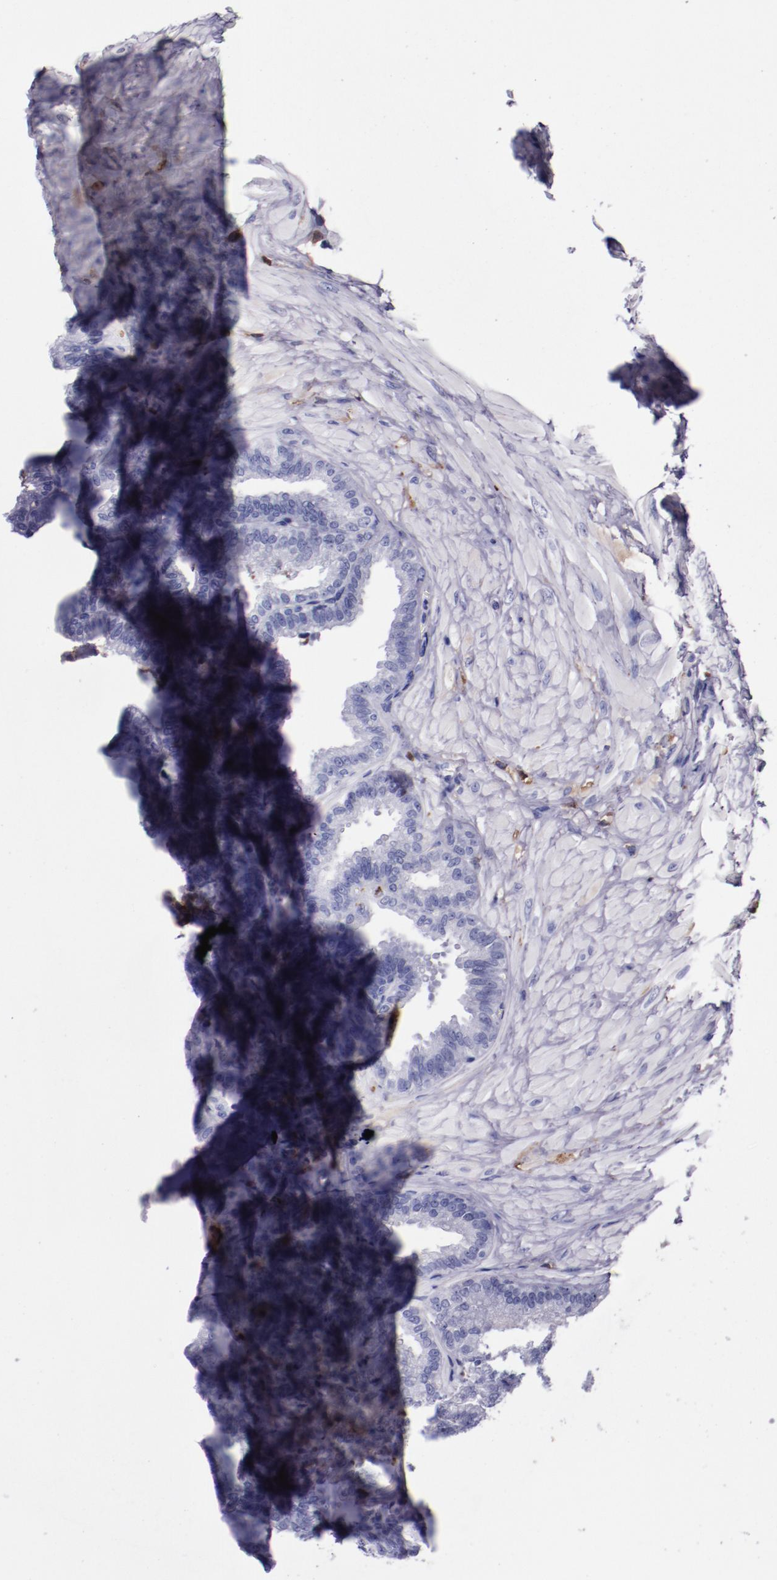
{"staining": {"intensity": "moderate", "quantity": "<25%", "location": "cytoplasmic/membranous"}, "tissue": "seminal vesicle", "cell_type": "Glandular cells", "image_type": "normal", "snomed": [{"axis": "morphology", "description": "Normal tissue, NOS"}, {"axis": "topography", "description": "Seminal veicle"}], "caption": "Unremarkable seminal vesicle displays moderate cytoplasmic/membranous staining in approximately <25% of glandular cells, visualized by immunohistochemistry. Immunohistochemistry (ihc) stains the protein in brown and the nuclei are stained blue.", "gene": "APOH", "patient": {"sex": "male", "age": 26}}